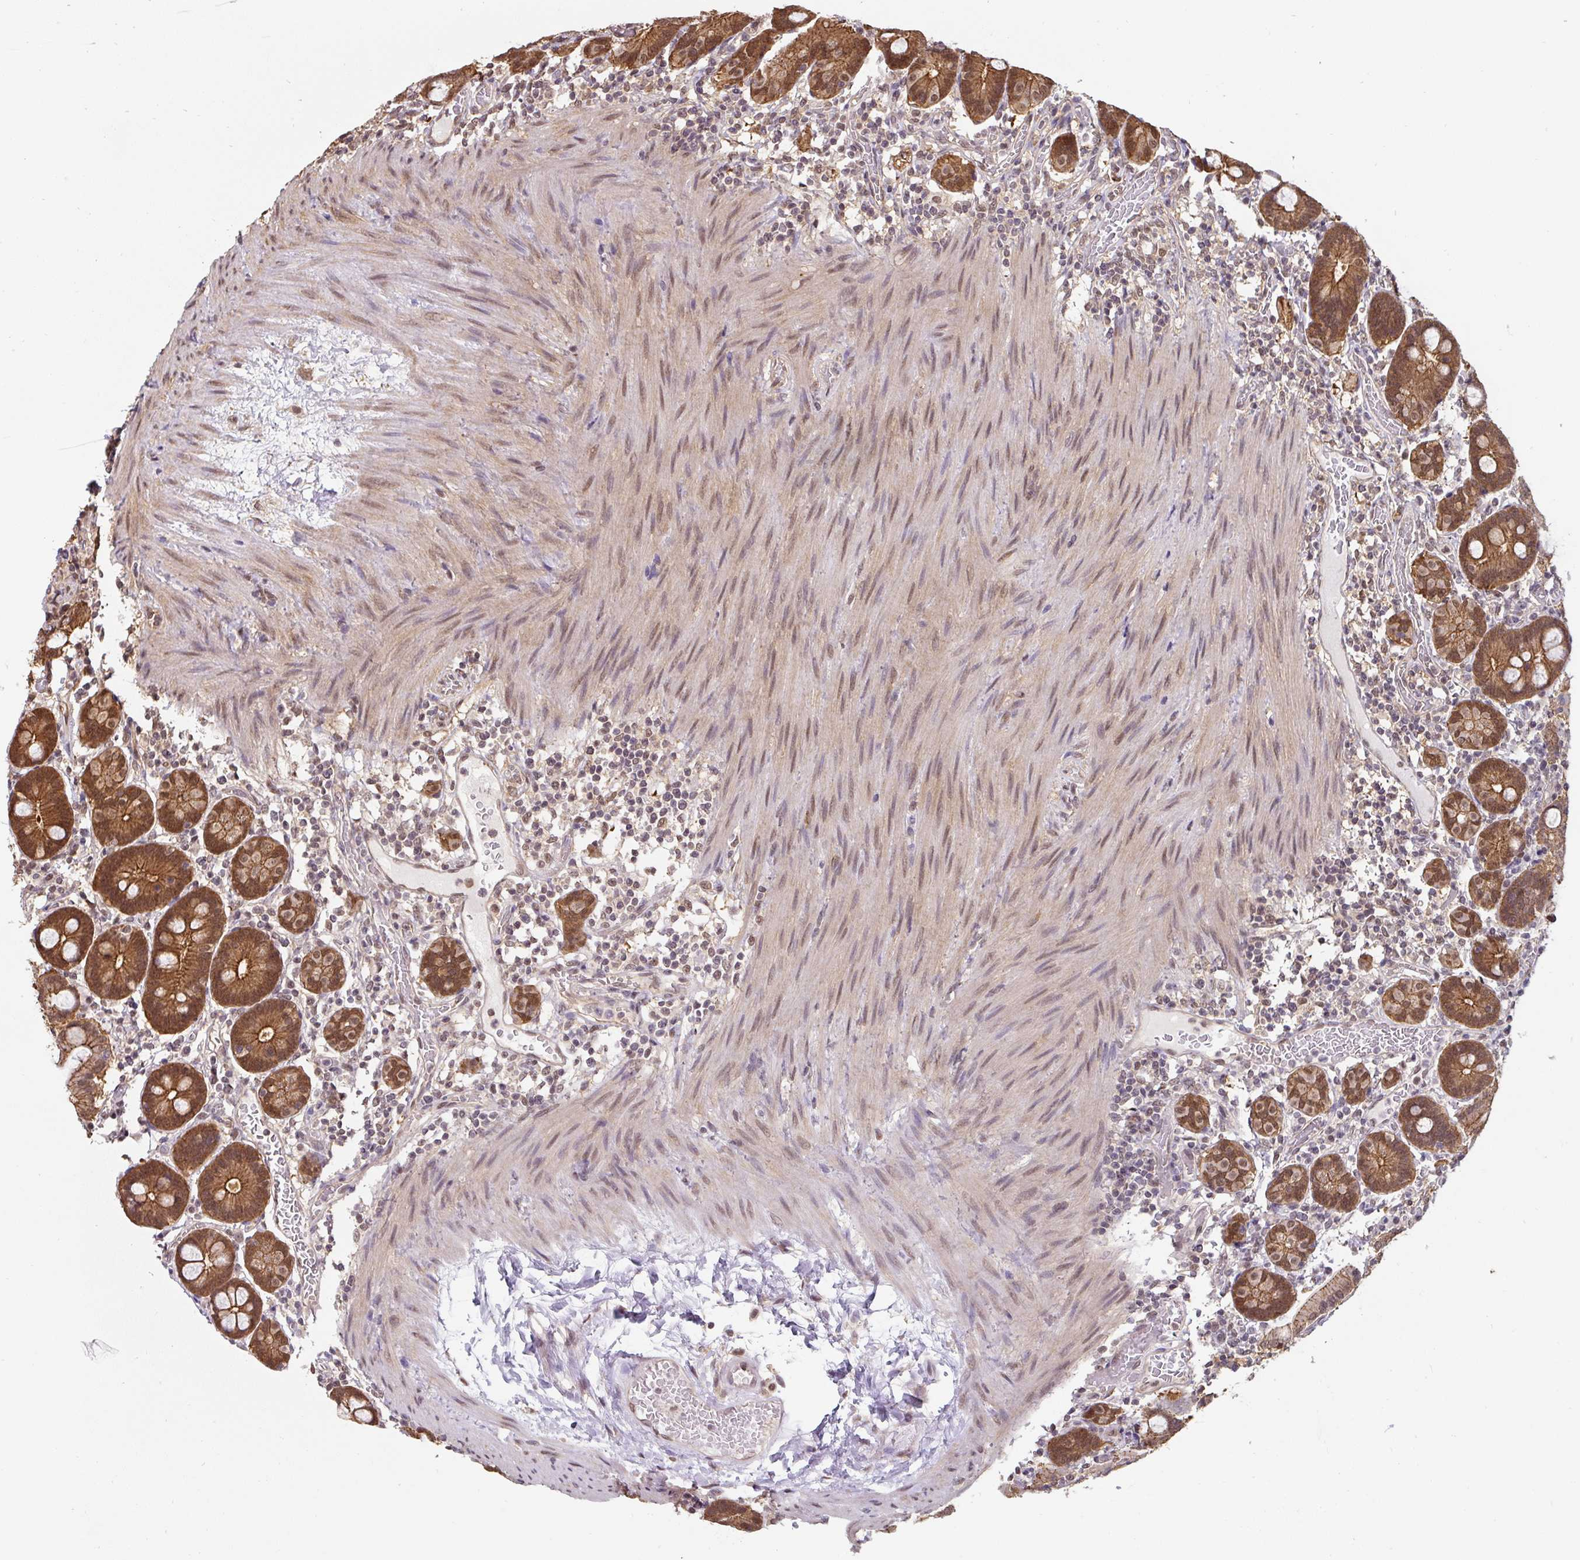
{"staining": {"intensity": "strong", "quantity": ">75%", "location": "cytoplasmic/membranous,nuclear"}, "tissue": "duodenum", "cell_type": "Glandular cells", "image_type": "normal", "snomed": [{"axis": "morphology", "description": "Normal tissue, NOS"}, {"axis": "topography", "description": "Duodenum"}], "caption": "Immunohistochemistry (IHC) photomicrograph of normal duodenum: duodenum stained using IHC demonstrates high levels of strong protein expression localized specifically in the cytoplasmic/membranous,nuclear of glandular cells, appearing as a cytoplasmic/membranous,nuclear brown color.", "gene": "ST13", "patient": {"sex": "male", "age": 55}}